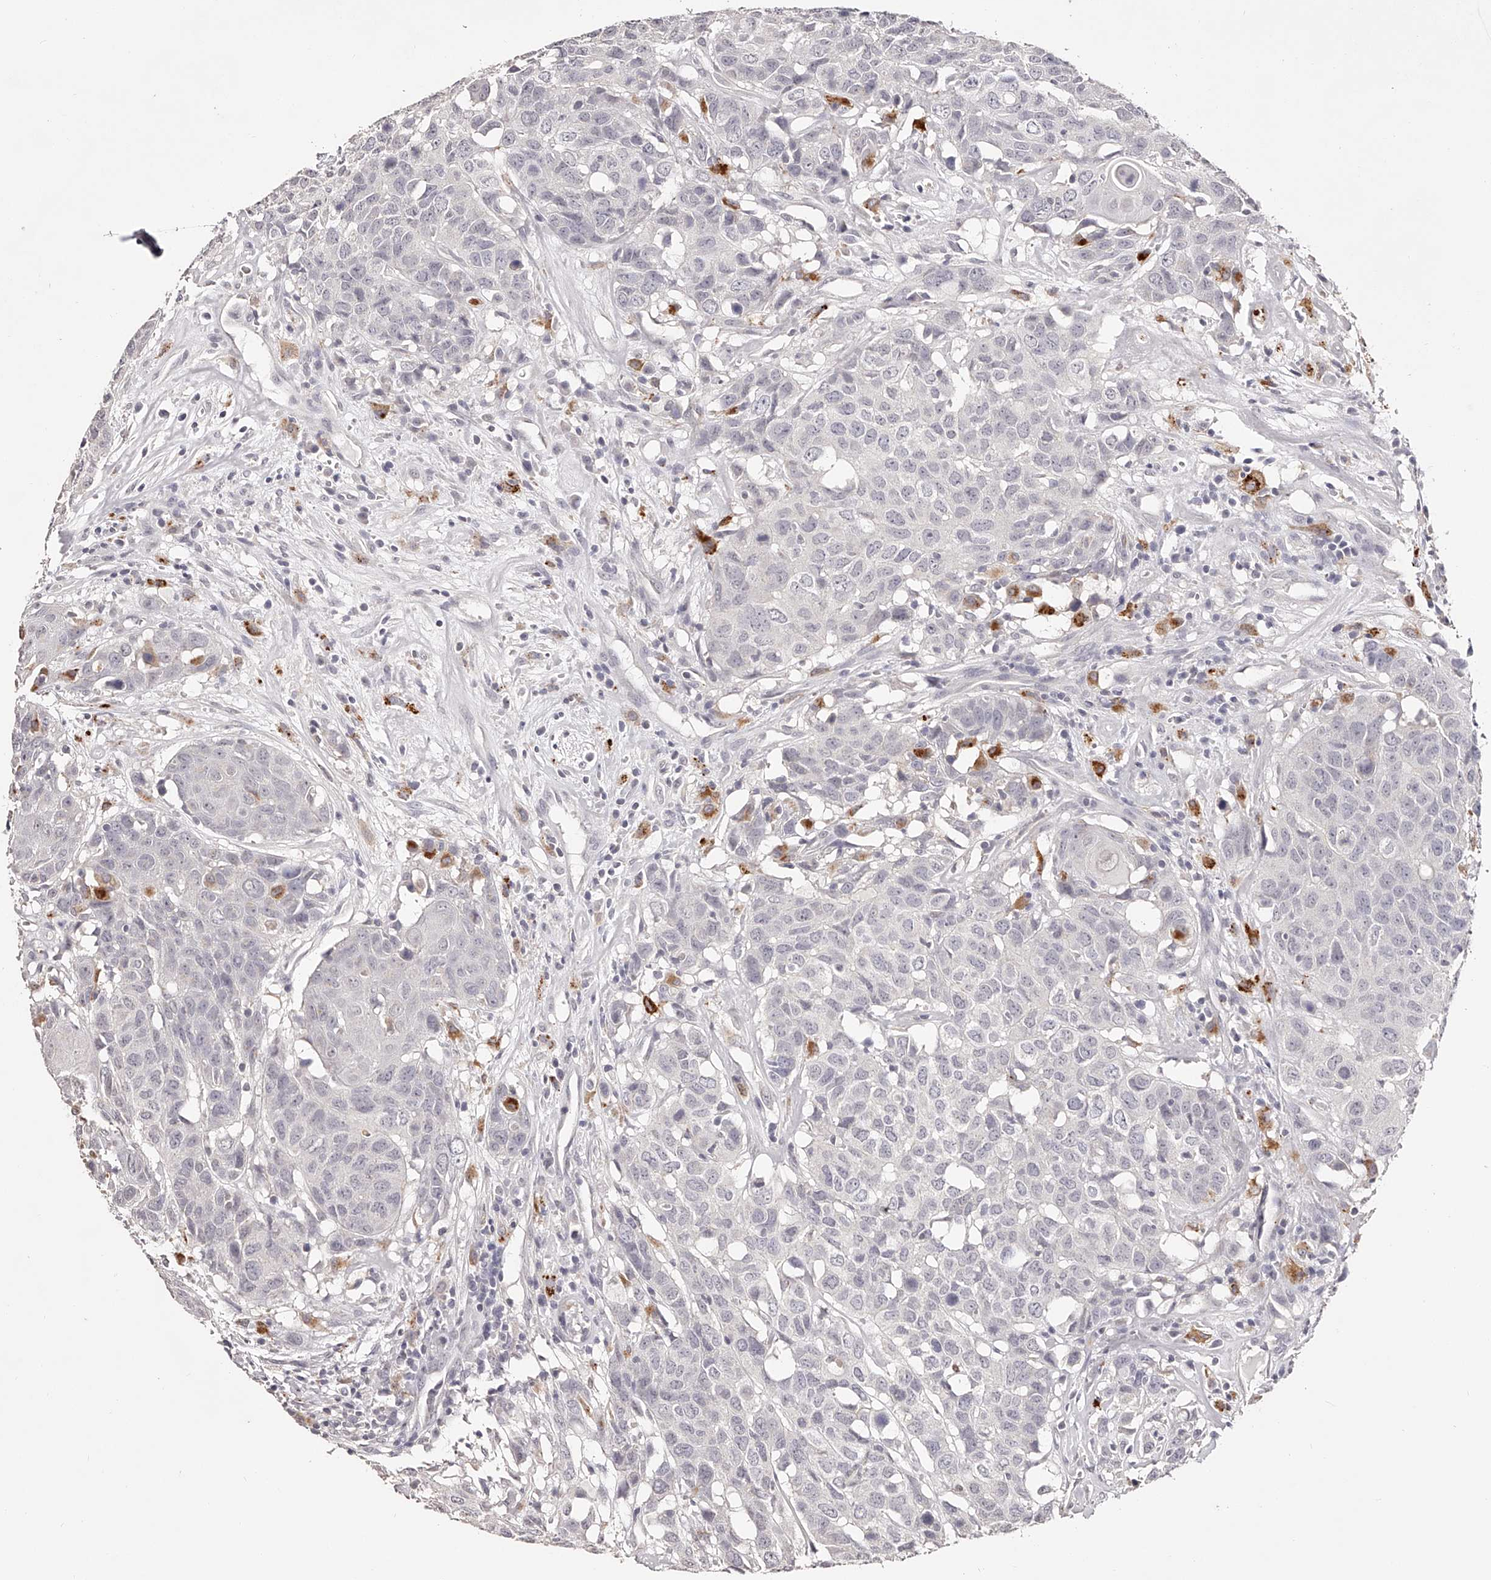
{"staining": {"intensity": "negative", "quantity": "none", "location": "none"}, "tissue": "head and neck cancer", "cell_type": "Tumor cells", "image_type": "cancer", "snomed": [{"axis": "morphology", "description": "Squamous cell carcinoma, NOS"}, {"axis": "topography", "description": "Head-Neck"}], "caption": "Immunohistochemical staining of head and neck cancer displays no significant positivity in tumor cells.", "gene": "SLC35D3", "patient": {"sex": "male", "age": 66}}